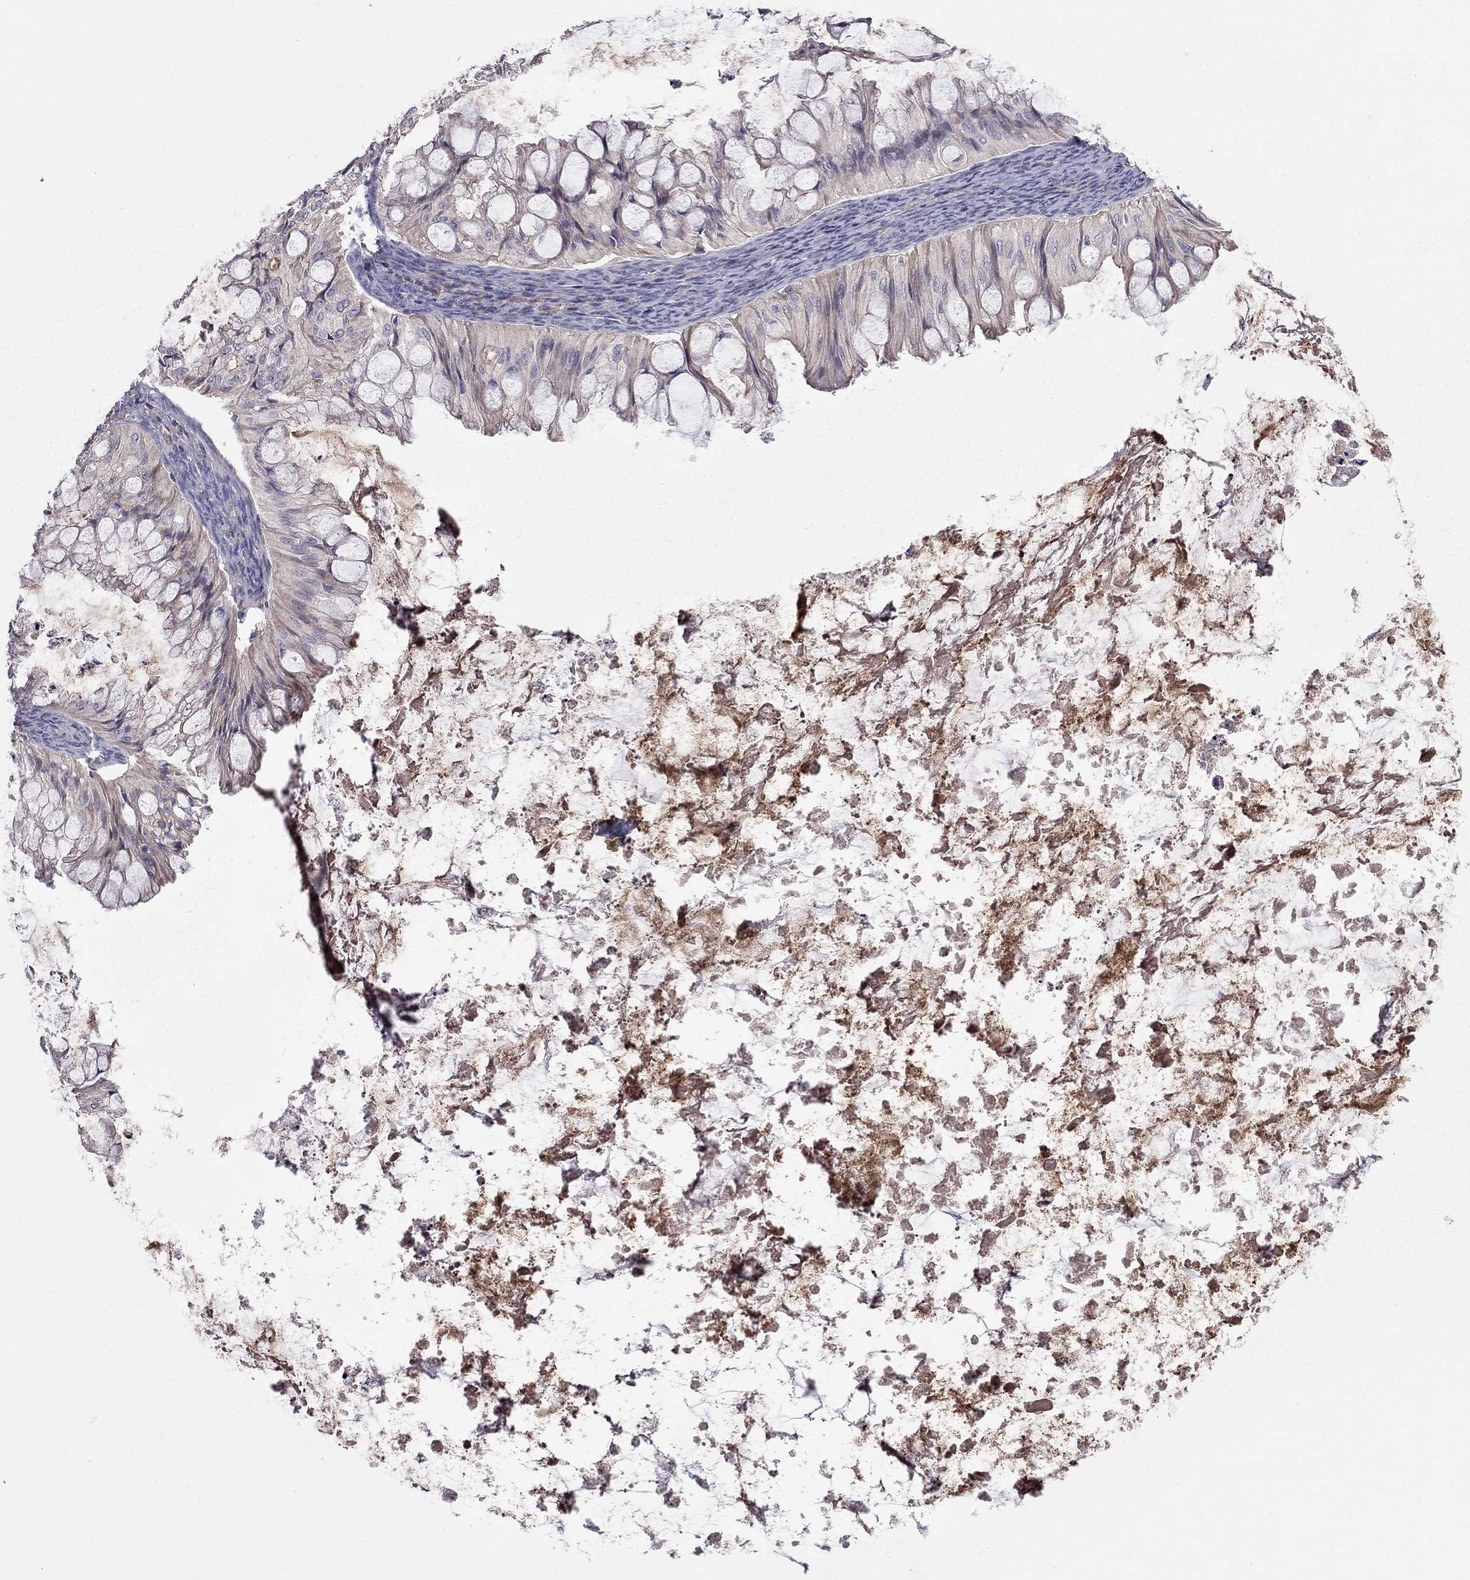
{"staining": {"intensity": "negative", "quantity": "none", "location": "none"}, "tissue": "ovarian cancer", "cell_type": "Tumor cells", "image_type": "cancer", "snomed": [{"axis": "morphology", "description": "Cystadenocarcinoma, mucinous, NOS"}, {"axis": "topography", "description": "Ovary"}], "caption": "Ovarian cancer (mucinous cystadenocarcinoma) stained for a protein using immunohistochemistry shows no expression tumor cells.", "gene": "PIK3CG", "patient": {"sex": "female", "age": 57}}